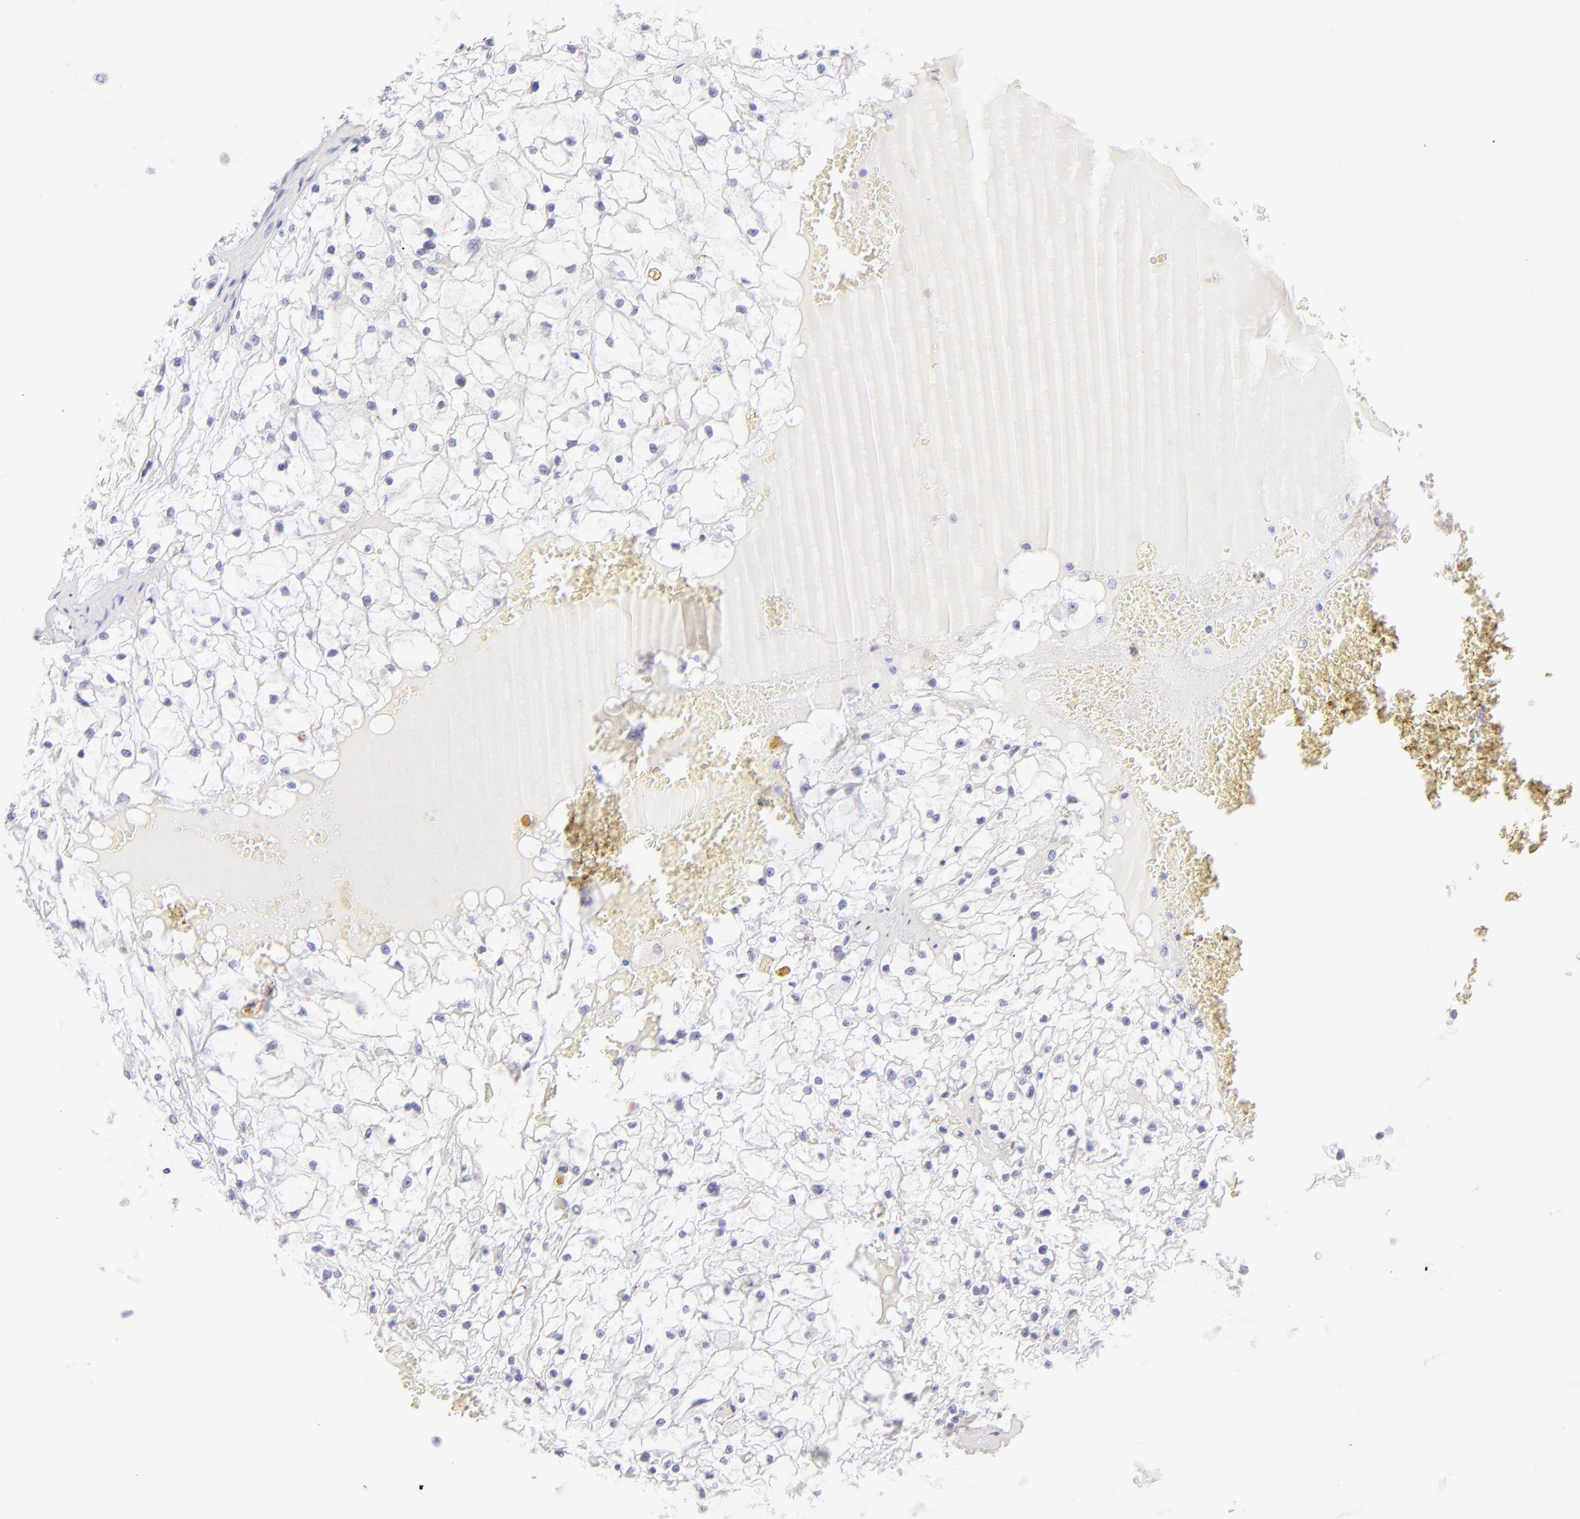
{"staining": {"intensity": "negative", "quantity": "none", "location": "none"}, "tissue": "renal cancer", "cell_type": "Tumor cells", "image_type": "cancer", "snomed": [{"axis": "morphology", "description": "Adenocarcinoma, NOS"}, {"axis": "topography", "description": "Kidney"}], "caption": "Human adenocarcinoma (renal) stained for a protein using immunohistochemistry shows no expression in tumor cells.", "gene": "SDC1", "patient": {"sex": "male", "age": 61}}